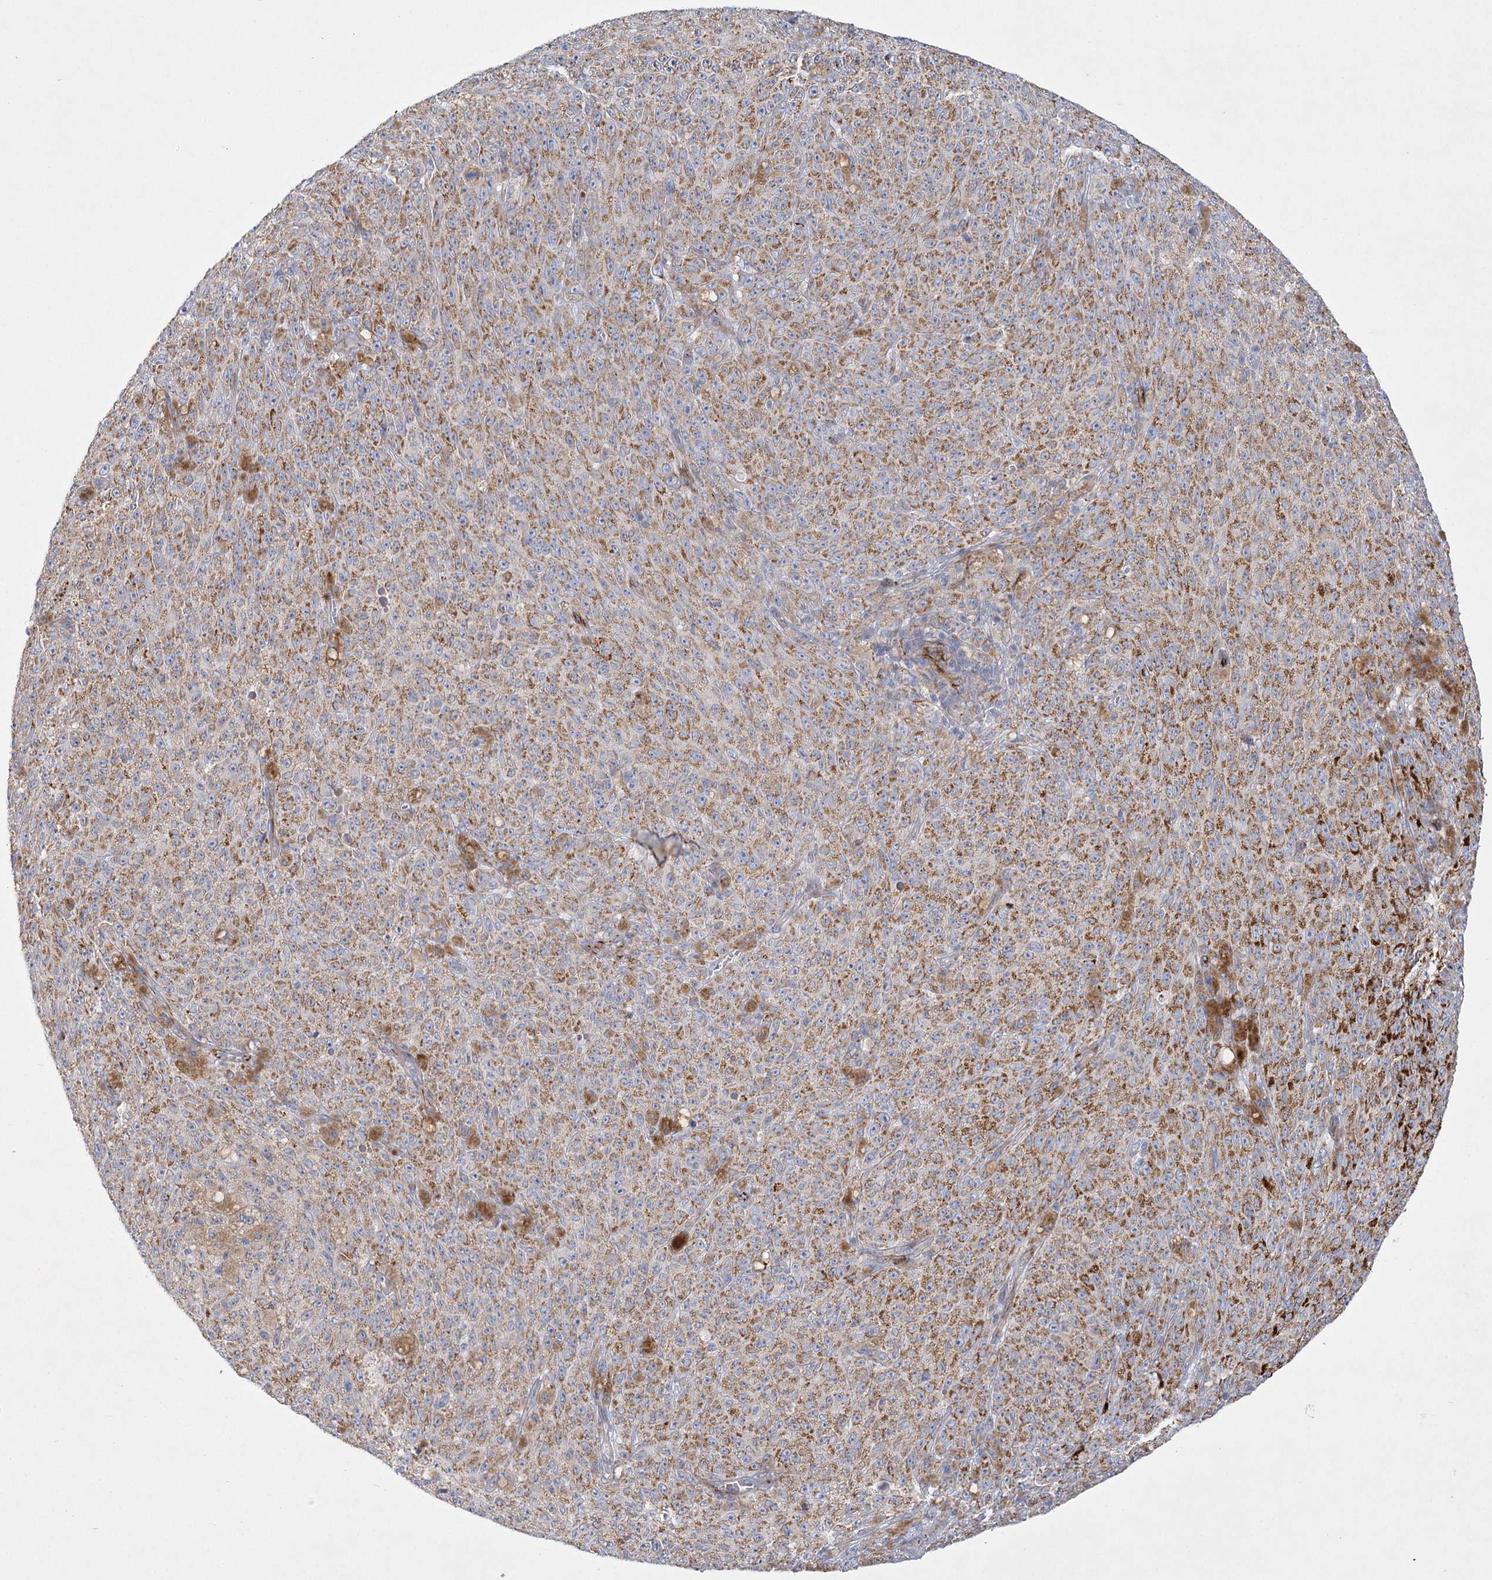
{"staining": {"intensity": "moderate", "quantity": ">75%", "location": "cytoplasmic/membranous"}, "tissue": "melanoma", "cell_type": "Tumor cells", "image_type": "cancer", "snomed": [{"axis": "morphology", "description": "Malignant melanoma, NOS"}, {"axis": "topography", "description": "Skin"}], "caption": "High-power microscopy captured an IHC image of malignant melanoma, revealing moderate cytoplasmic/membranous staining in about >75% of tumor cells.", "gene": "DHTKD1", "patient": {"sex": "female", "age": 82}}